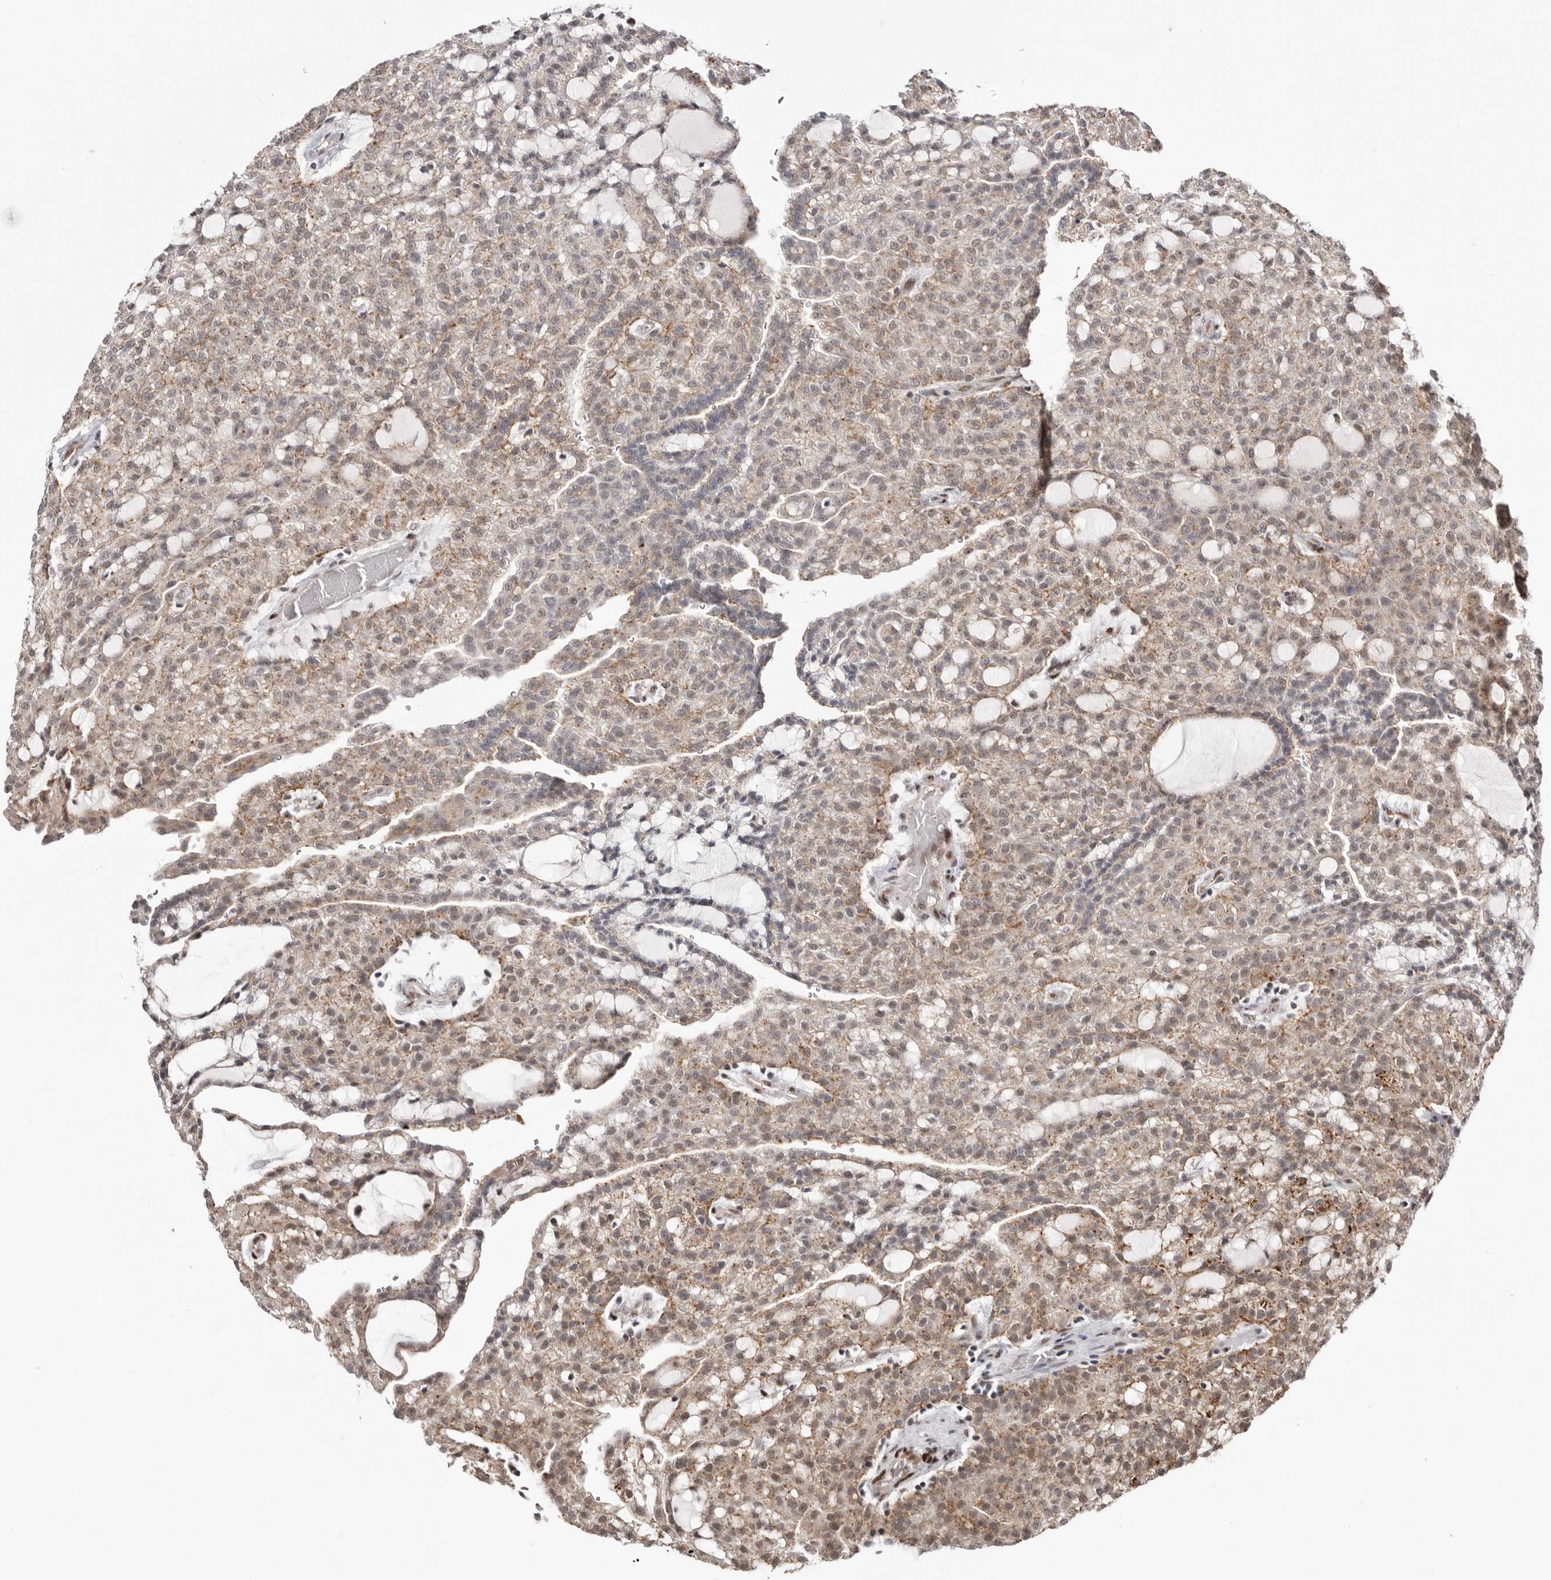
{"staining": {"intensity": "weak", "quantity": ">75%", "location": "cytoplasmic/membranous"}, "tissue": "renal cancer", "cell_type": "Tumor cells", "image_type": "cancer", "snomed": [{"axis": "morphology", "description": "Adenocarcinoma, NOS"}, {"axis": "topography", "description": "Kidney"}], "caption": "This is an image of immunohistochemistry (IHC) staining of renal cancer (adenocarcinoma), which shows weak staining in the cytoplasmic/membranous of tumor cells.", "gene": "SMAD7", "patient": {"sex": "male", "age": 63}}